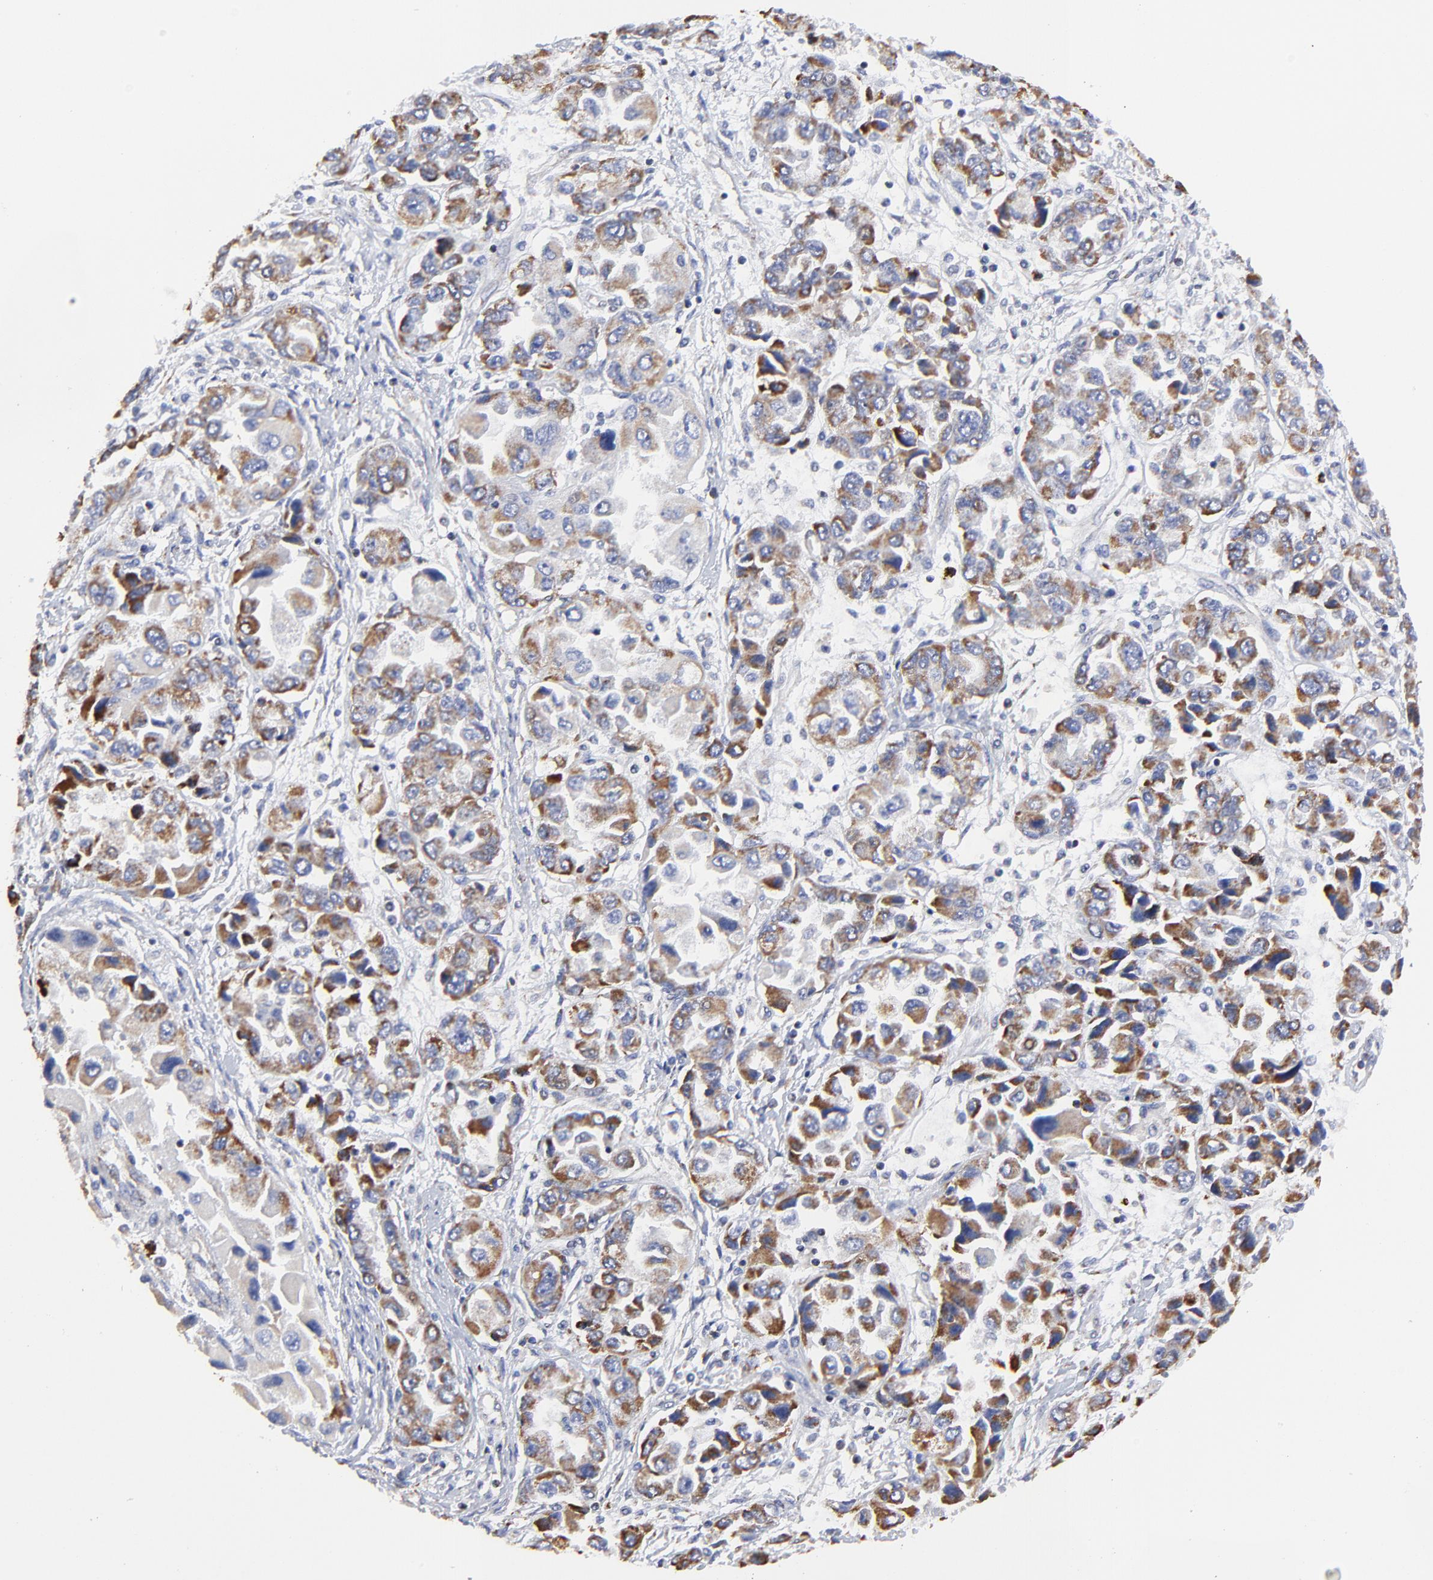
{"staining": {"intensity": "moderate", "quantity": ">75%", "location": "cytoplasmic/membranous"}, "tissue": "ovarian cancer", "cell_type": "Tumor cells", "image_type": "cancer", "snomed": [{"axis": "morphology", "description": "Cystadenocarcinoma, serous, NOS"}, {"axis": "topography", "description": "Ovary"}], "caption": "Moderate cytoplasmic/membranous positivity for a protein is appreciated in approximately >75% of tumor cells of ovarian cancer using immunohistochemistry.", "gene": "PINK1", "patient": {"sex": "female", "age": 84}}